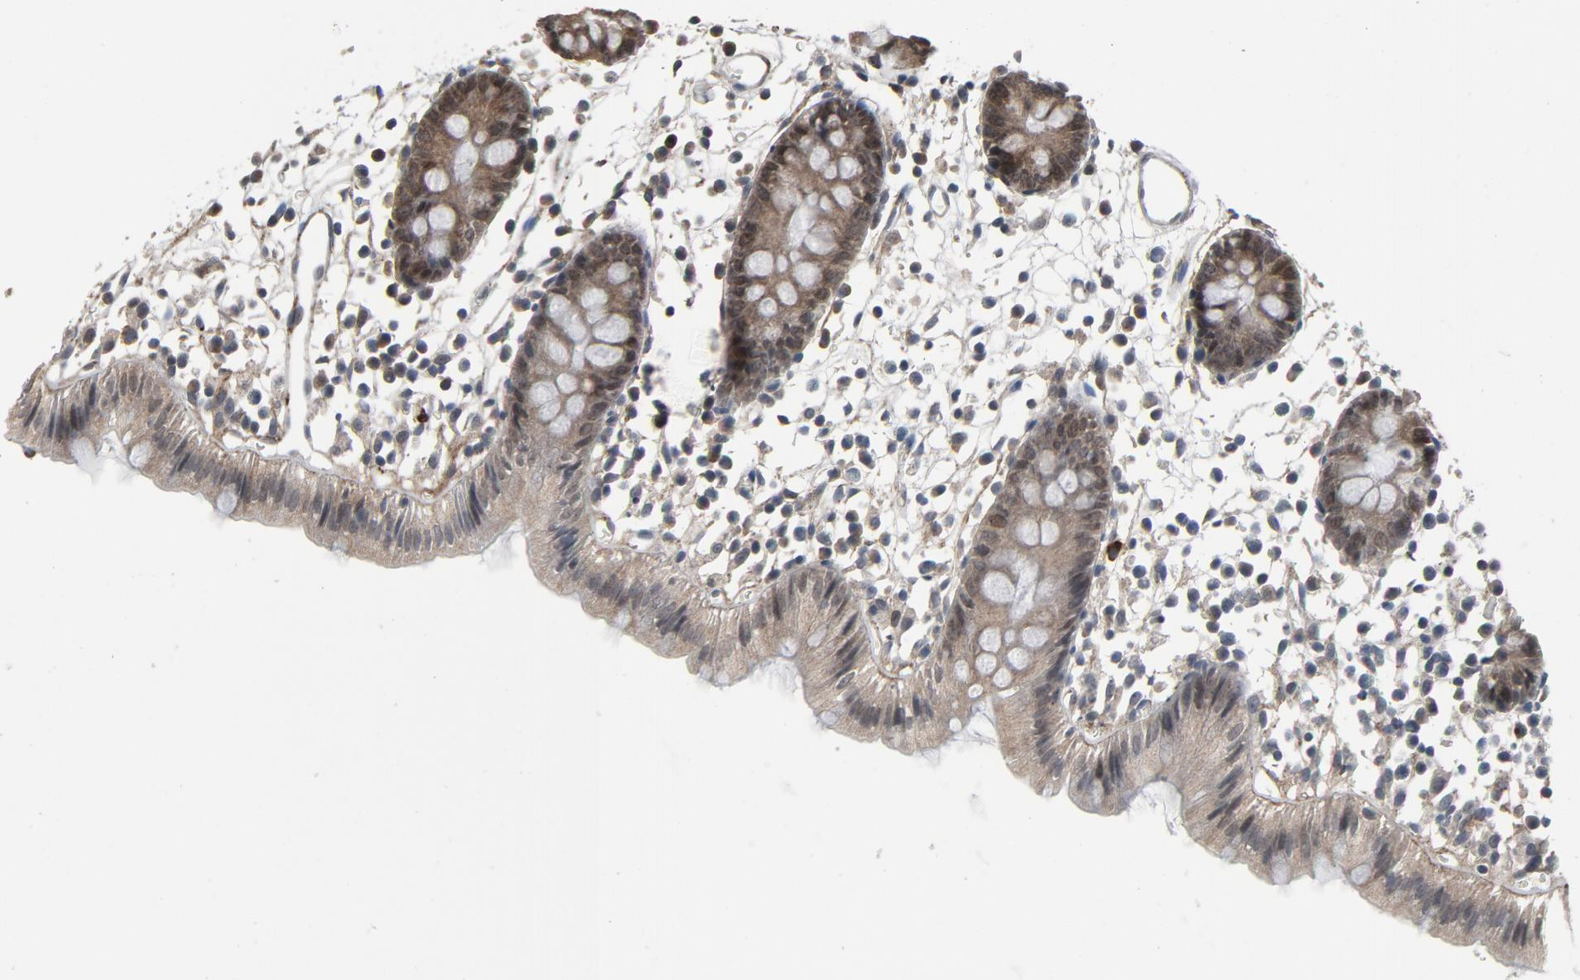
{"staining": {"intensity": "negative", "quantity": "none", "location": "none"}, "tissue": "colon", "cell_type": "Endothelial cells", "image_type": "normal", "snomed": [{"axis": "morphology", "description": "Normal tissue, NOS"}, {"axis": "topography", "description": "Colon"}], "caption": "An immunohistochemistry (IHC) micrograph of unremarkable colon is shown. There is no staining in endothelial cells of colon. The staining is performed using DAB brown chromogen with nuclei counter-stained in using hematoxylin.", "gene": "PDZD4", "patient": {"sex": "male", "age": 14}}